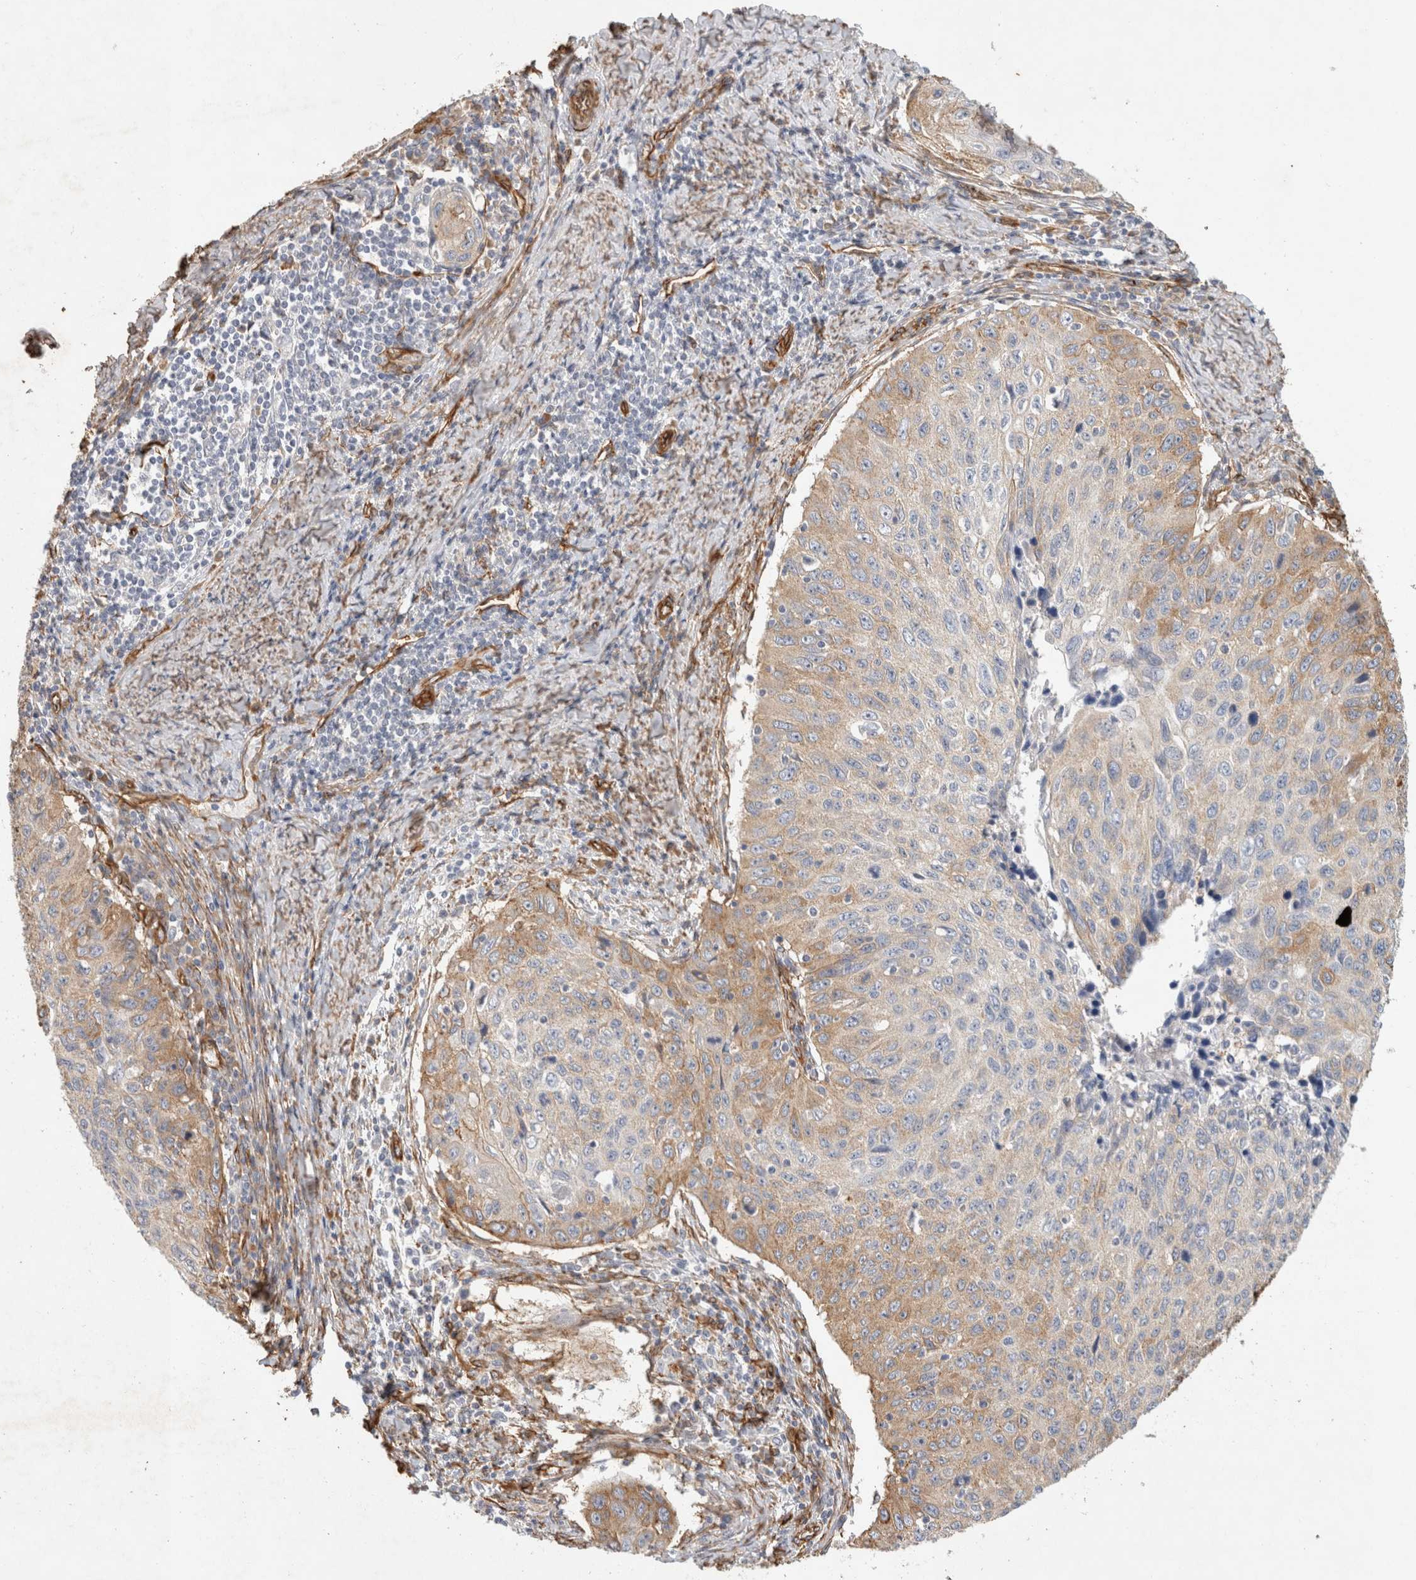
{"staining": {"intensity": "moderate", "quantity": "<25%", "location": "cytoplasmic/membranous"}, "tissue": "cervical cancer", "cell_type": "Tumor cells", "image_type": "cancer", "snomed": [{"axis": "morphology", "description": "Squamous cell carcinoma, NOS"}, {"axis": "topography", "description": "Cervix"}], "caption": "Human squamous cell carcinoma (cervical) stained for a protein (brown) demonstrates moderate cytoplasmic/membranous positive expression in approximately <25% of tumor cells.", "gene": "JMJD4", "patient": {"sex": "female", "age": 53}}